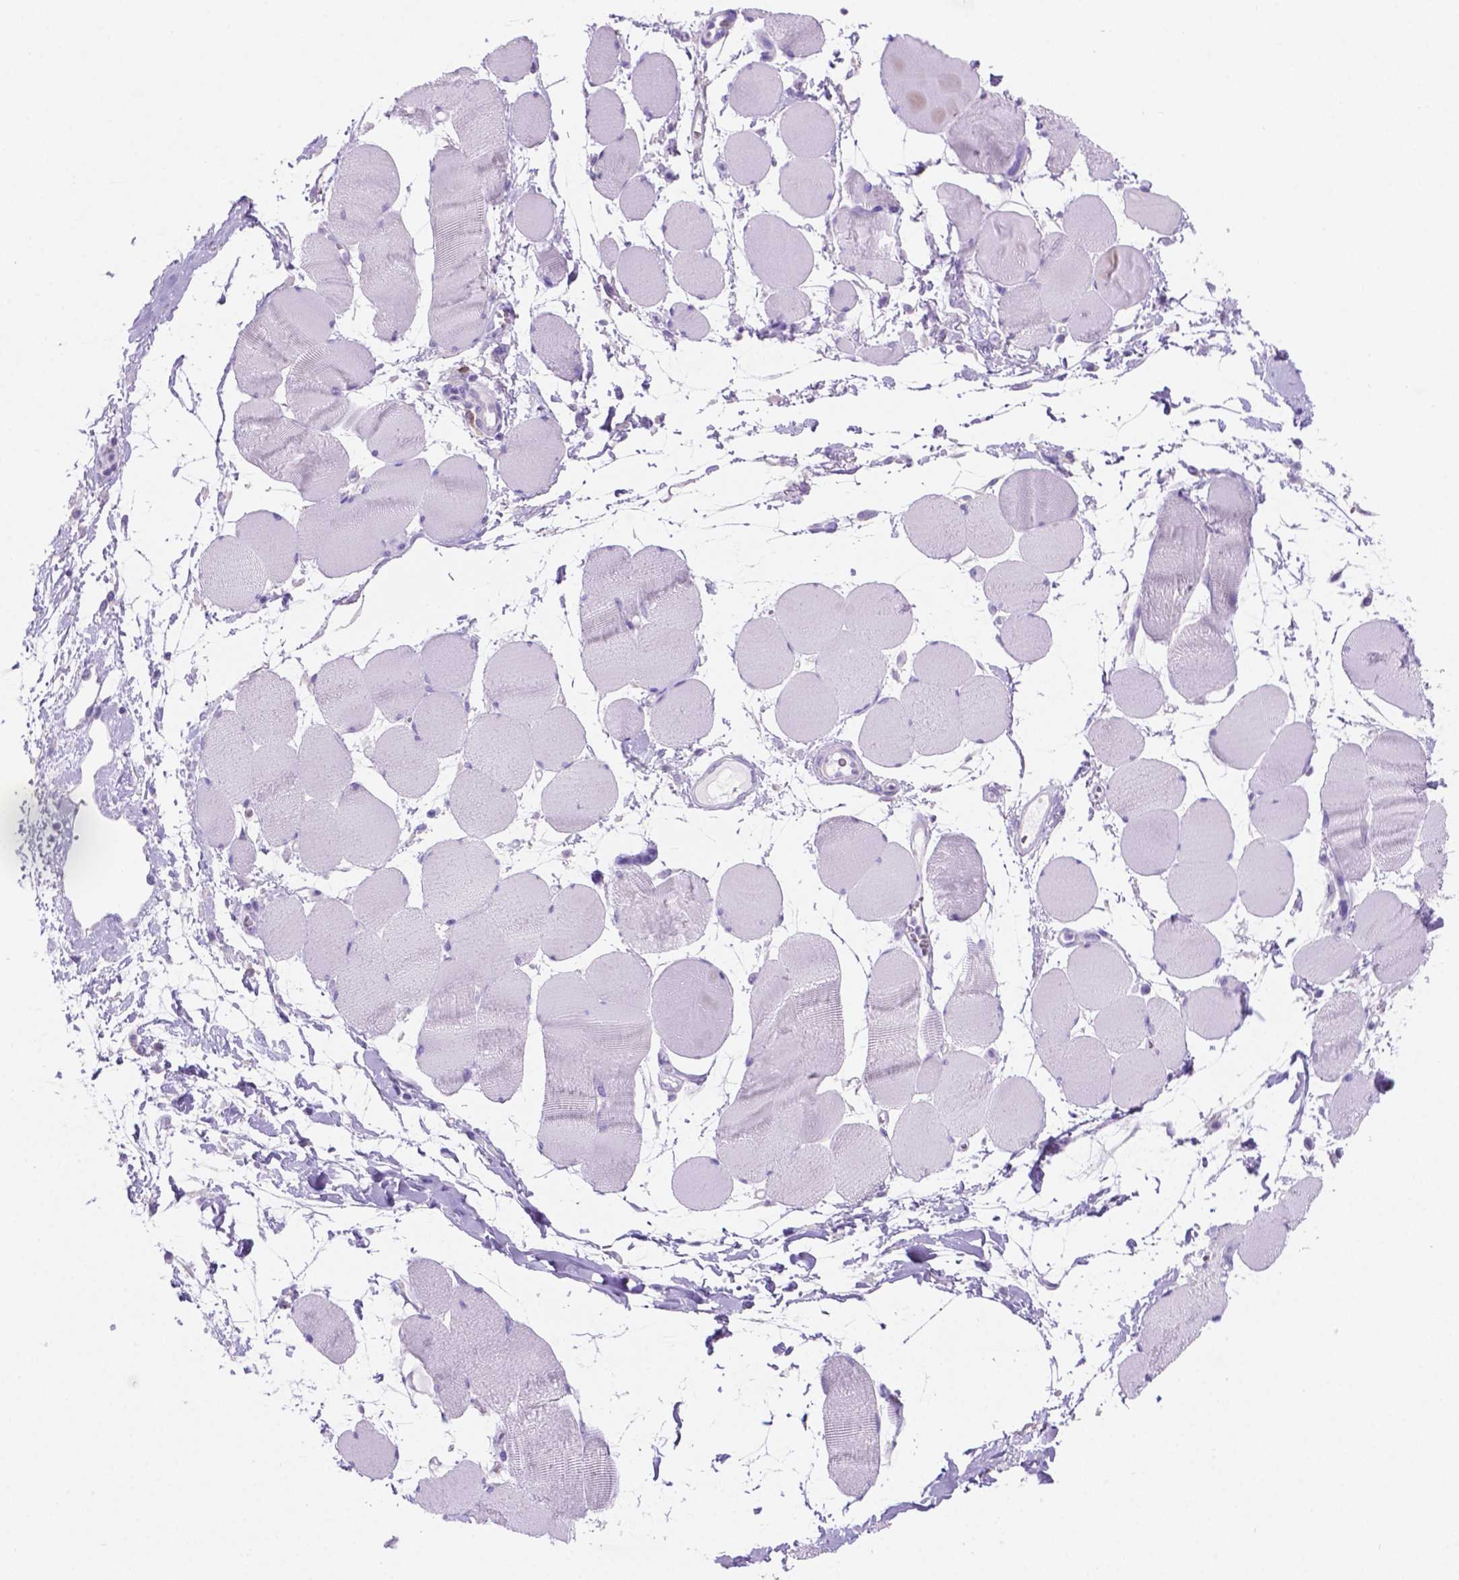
{"staining": {"intensity": "negative", "quantity": "none", "location": "none"}, "tissue": "skeletal muscle", "cell_type": "Myocytes", "image_type": "normal", "snomed": [{"axis": "morphology", "description": "Normal tissue, NOS"}, {"axis": "topography", "description": "Skeletal muscle"}], "caption": "Skeletal muscle was stained to show a protein in brown. There is no significant staining in myocytes. (Brightfield microscopy of DAB (3,3'-diaminobenzidine) IHC at high magnification).", "gene": "GRIN2B", "patient": {"sex": "female", "age": 75}}